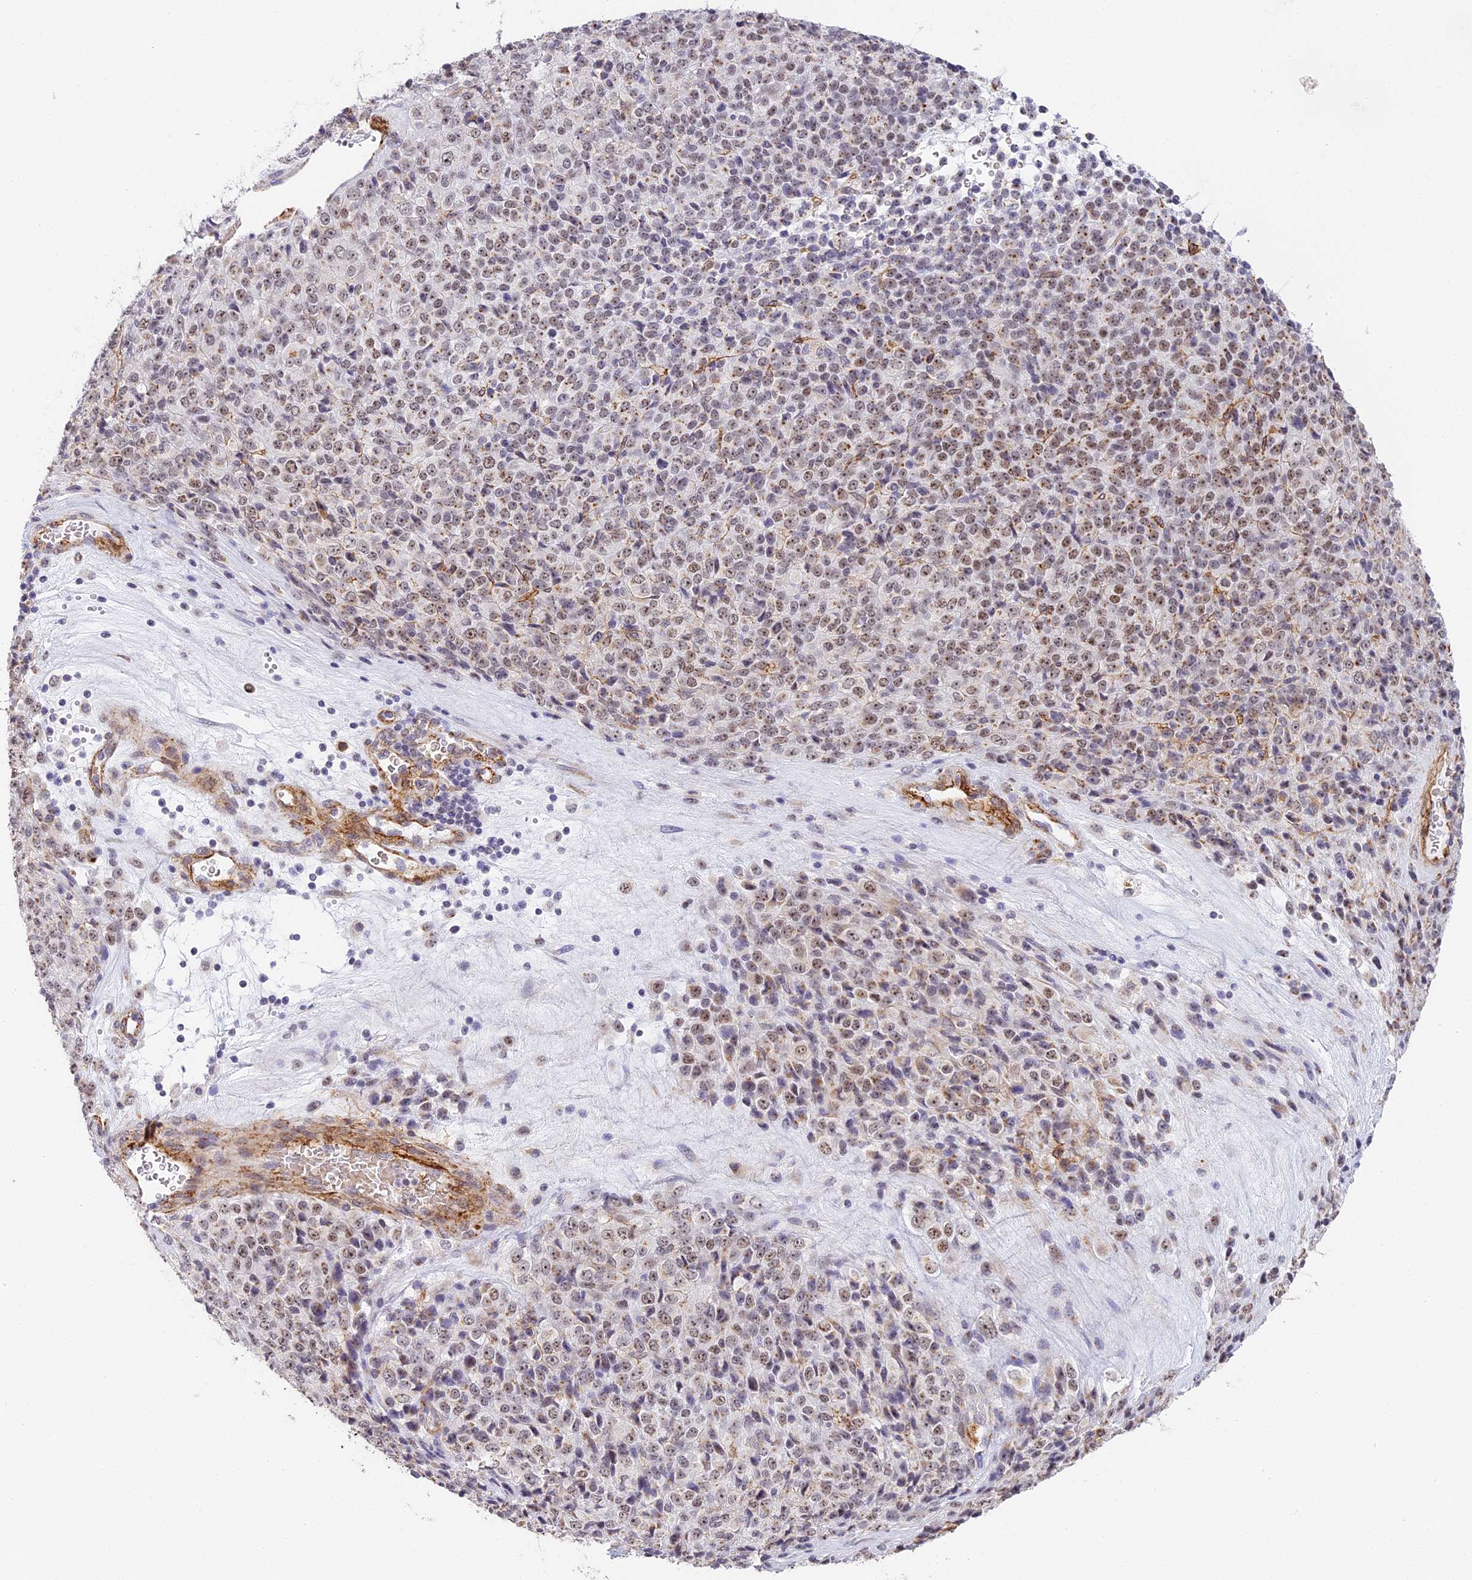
{"staining": {"intensity": "weak", "quantity": "25%-75%", "location": "cytoplasmic/membranous,nuclear"}, "tissue": "melanoma", "cell_type": "Tumor cells", "image_type": "cancer", "snomed": [{"axis": "morphology", "description": "Malignant melanoma, Metastatic site"}, {"axis": "topography", "description": "Brain"}], "caption": "Malignant melanoma (metastatic site) was stained to show a protein in brown. There is low levels of weak cytoplasmic/membranous and nuclear positivity in about 25%-75% of tumor cells.", "gene": "HEATR5B", "patient": {"sex": "female", "age": 56}}